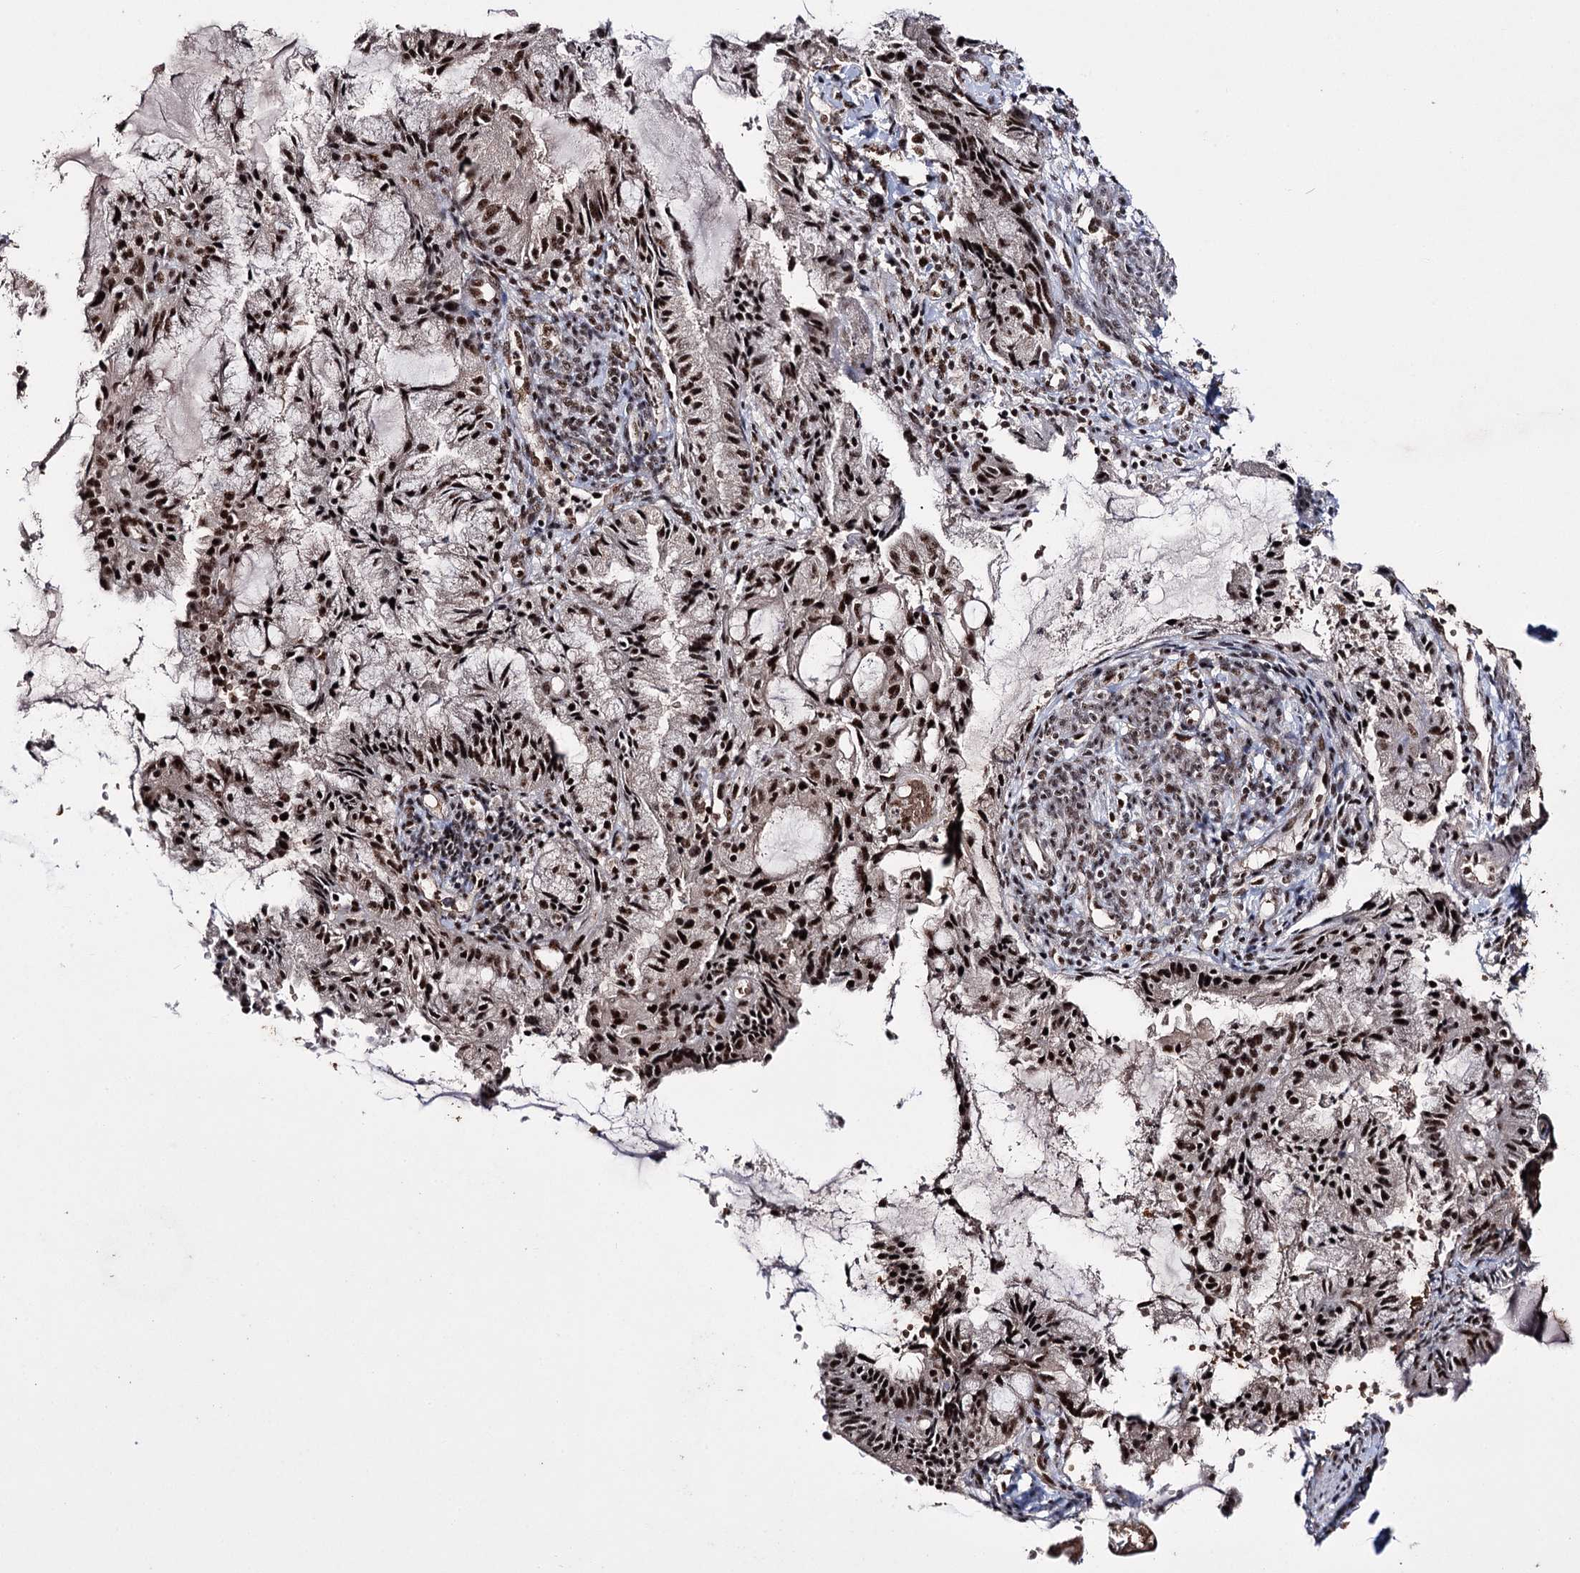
{"staining": {"intensity": "strong", "quantity": ">75%", "location": "nuclear"}, "tissue": "endometrial cancer", "cell_type": "Tumor cells", "image_type": "cancer", "snomed": [{"axis": "morphology", "description": "Adenocarcinoma, NOS"}, {"axis": "topography", "description": "Endometrium"}], "caption": "Protein positivity by IHC reveals strong nuclear staining in about >75% of tumor cells in endometrial cancer (adenocarcinoma). (DAB IHC, brown staining for protein, blue staining for nuclei).", "gene": "PRPF40A", "patient": {"sex": "female", "age": 86}}